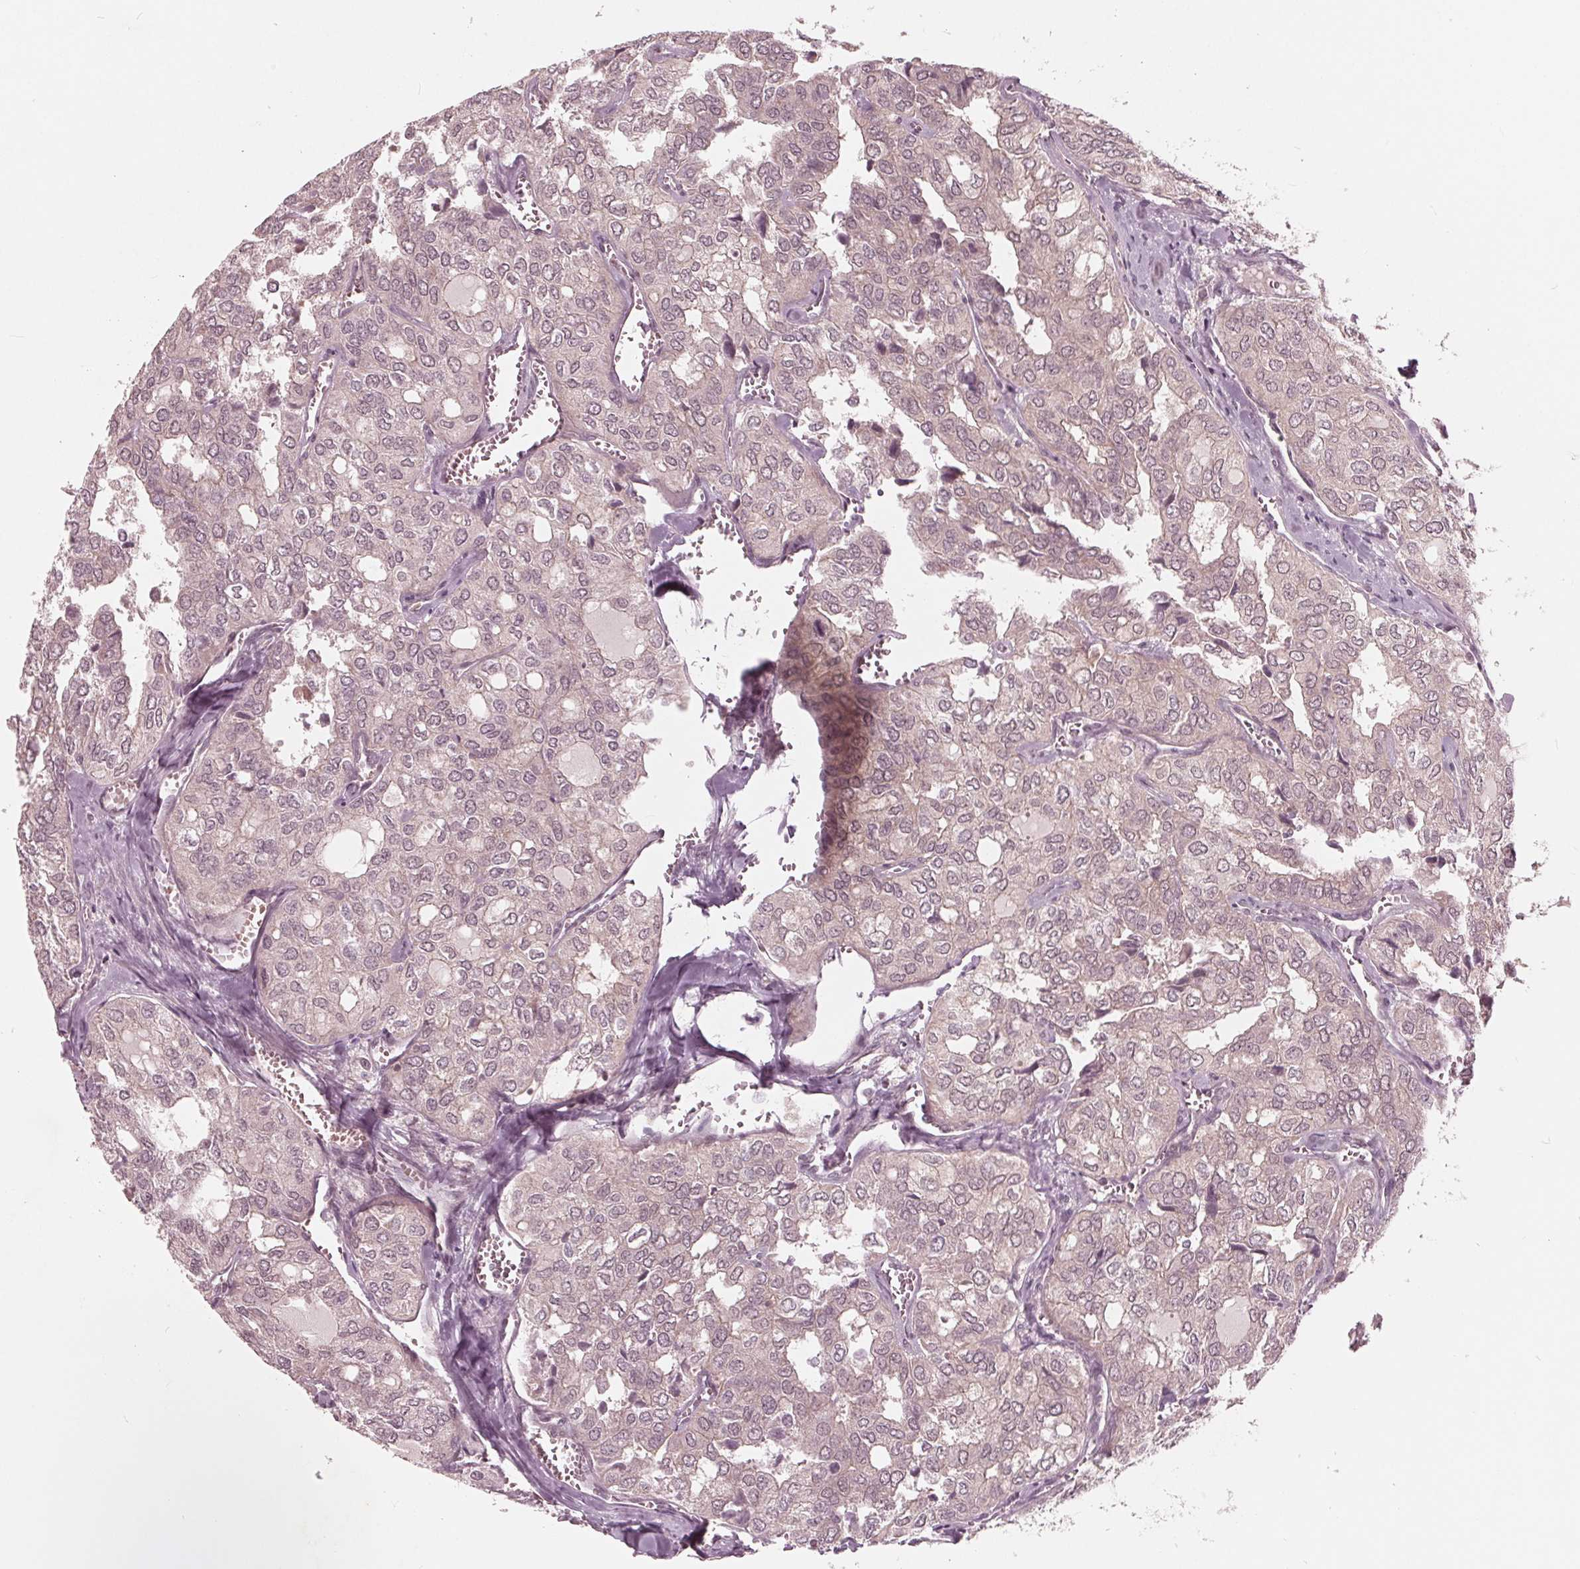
{"staining": {"intensity": "negative", "quantity": "none", "location": "none"}, "tissue": "thyroid cancer", "cell_type": "Tumor cells", "image_type": "cancer", "snomed": [{"axis": "morphology", "description": "Follicular adenoma carcinoma, NOS"}, {"axis": "topography", "description": "Thyroid gland"}], "caption": "Immunohistochemistry photomicrograph of follicular adenoma carcinoma (thyroid) stained for a protein (brown), which displays no staining in tumor cells.", "gene": "UBALD1", "patient": {"sex": "male", "age": 75}}